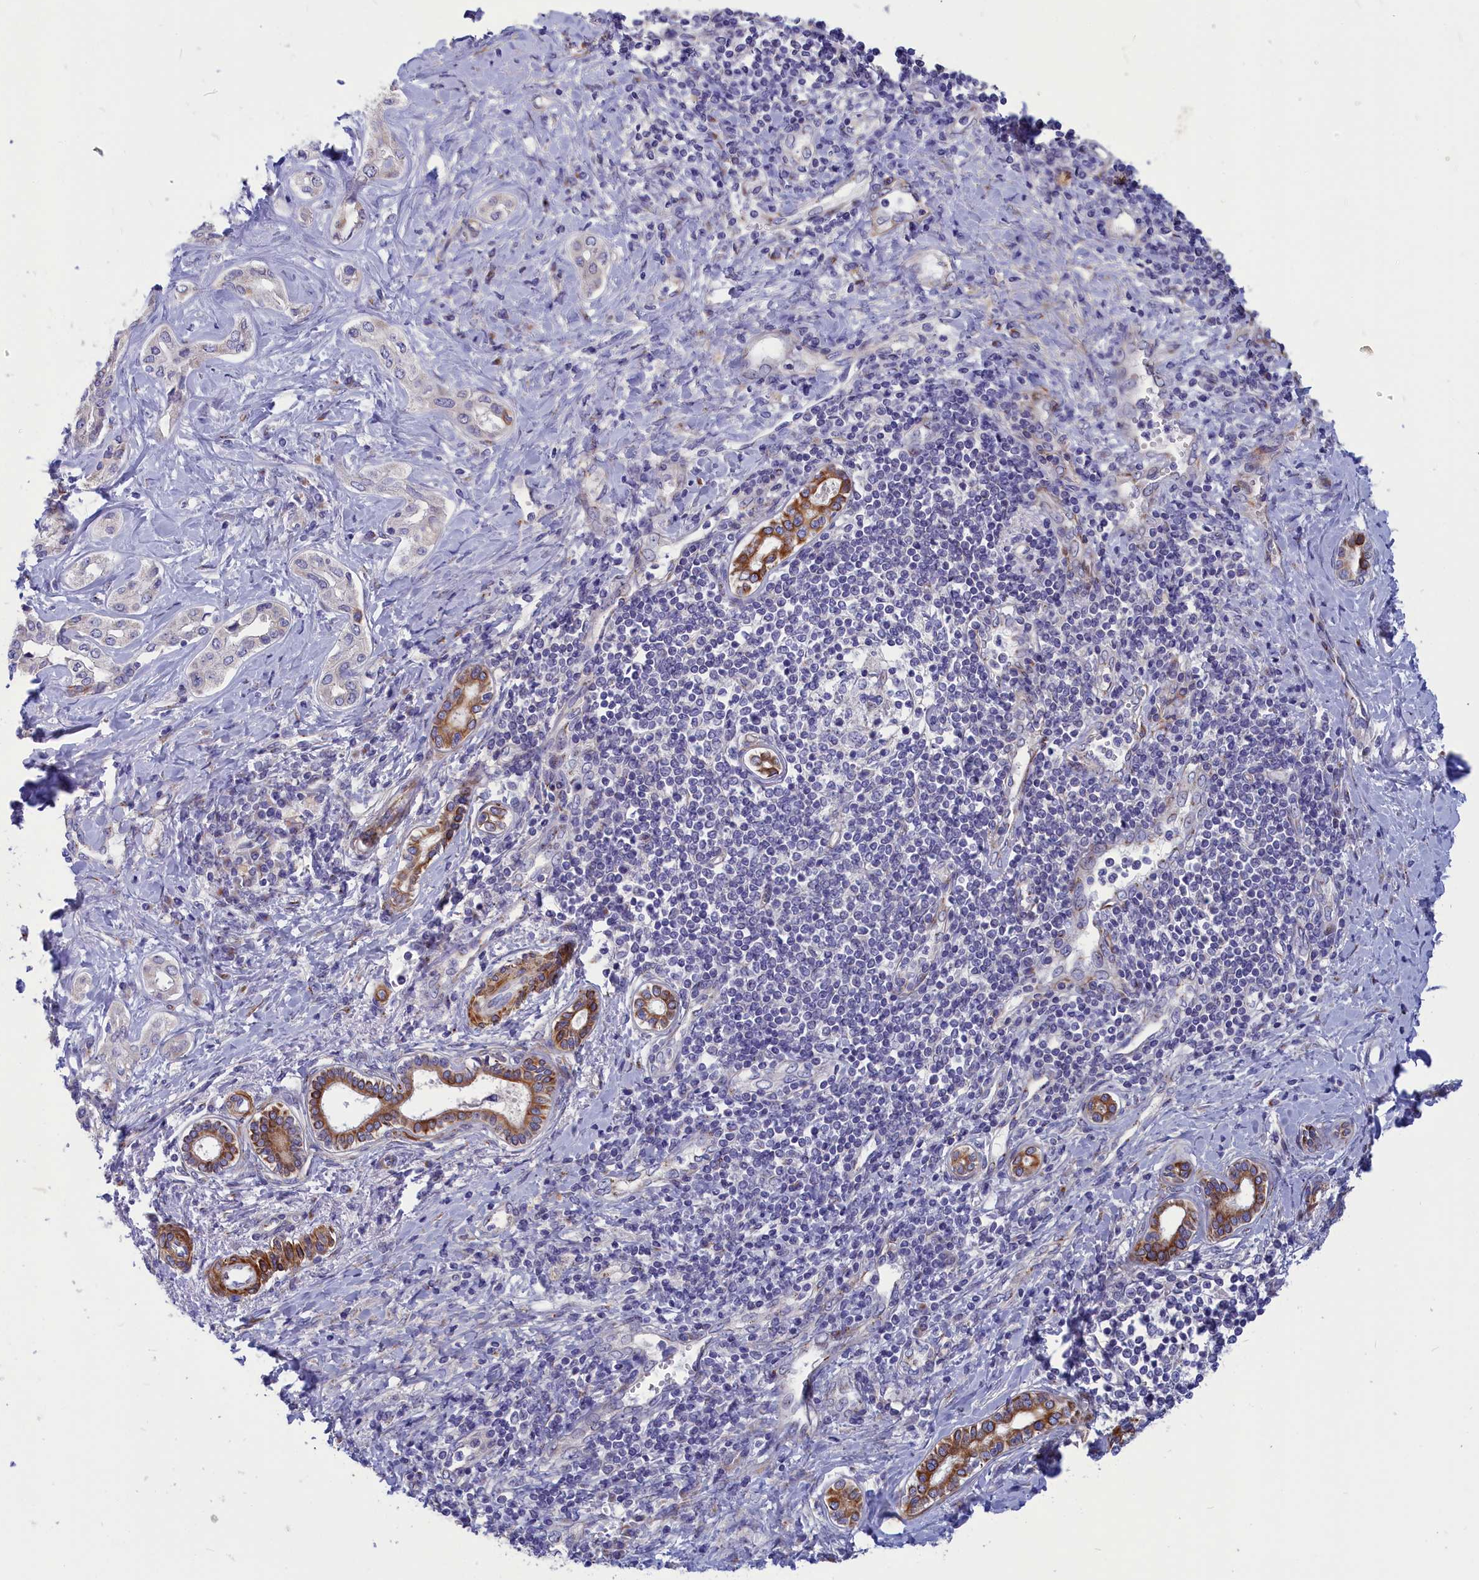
{"staining": {"intensity": "negative", "quantity": "none", "location": "none"}, "tissue": "liver cancer", "cell_type": "Tumor cells", "image_type": "cancer", "snomed": [{"axis": "morphology", "description": "Cholangiocarcinoma"}, {"axis": "topography", "description": "Liver"}], "caption": "This histopathology image is of liver cancer stained with IHC to label a protein in brown with the nuclei are counter-stained blue. There is no positivity in tumor cells.", "gene": "TUBGCP4", "patient": {"sex": "female", "age": 77}}